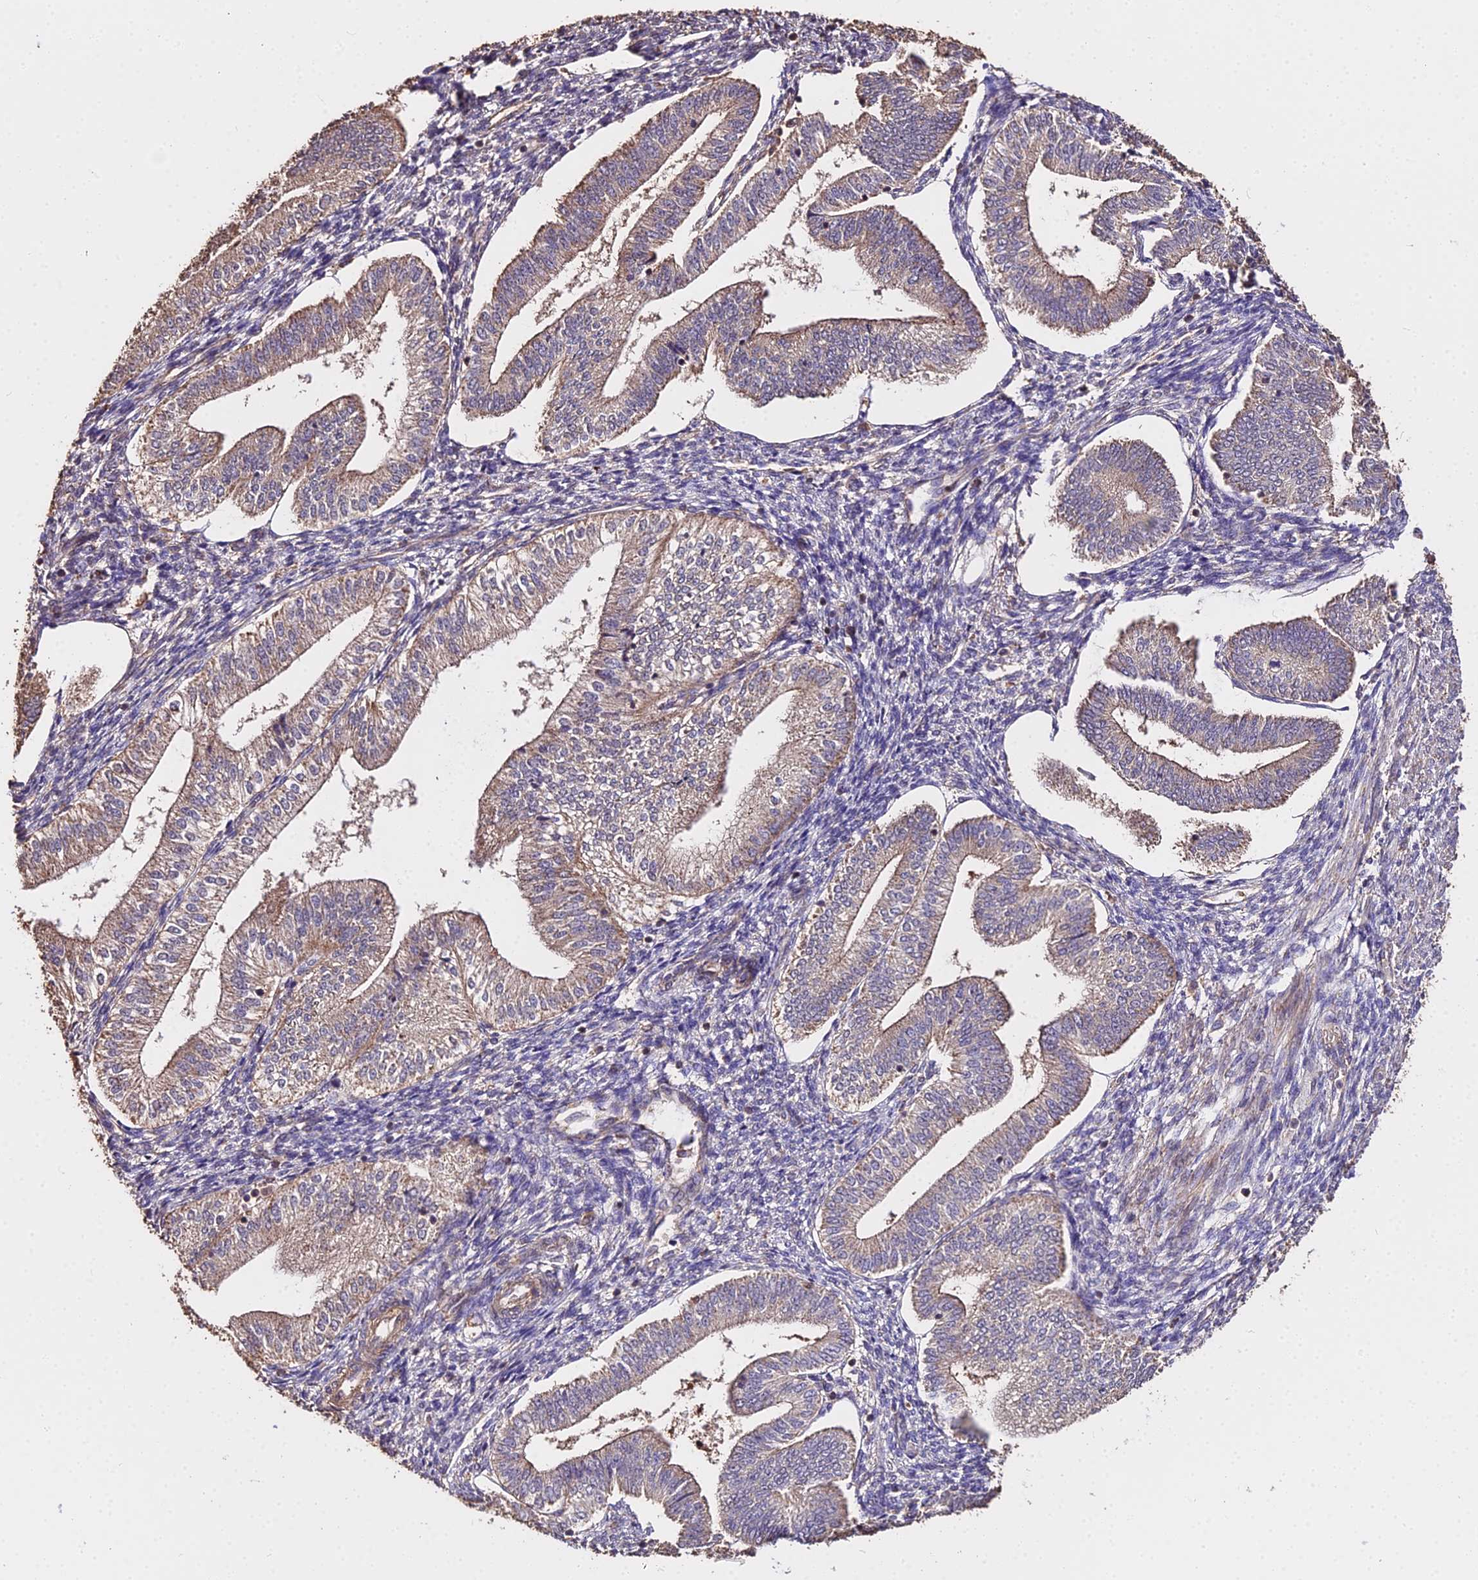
{"staining": {"intensity": "weak", "quantity": "25%-75%", "location": "cytoplasmic/membranous"}, "tissue": "endometrium", "cell_type": "Cells in endometrial stroma", "image_type": "normal", "snomed": [{"axis": "morphology", "description": "Normal tissue, NOS"}, {"axis": "topography", "description": "Endometrium"}], "caption": "Immunohistochemical staining of normal endometrium displays 25%-75% levels of weak cytoplasmic/membranous protein expression in about 25%-75% of cells in endometrial stroma.", "gene": "METTL13", "patient": {"sex": "female", "age": 34}}